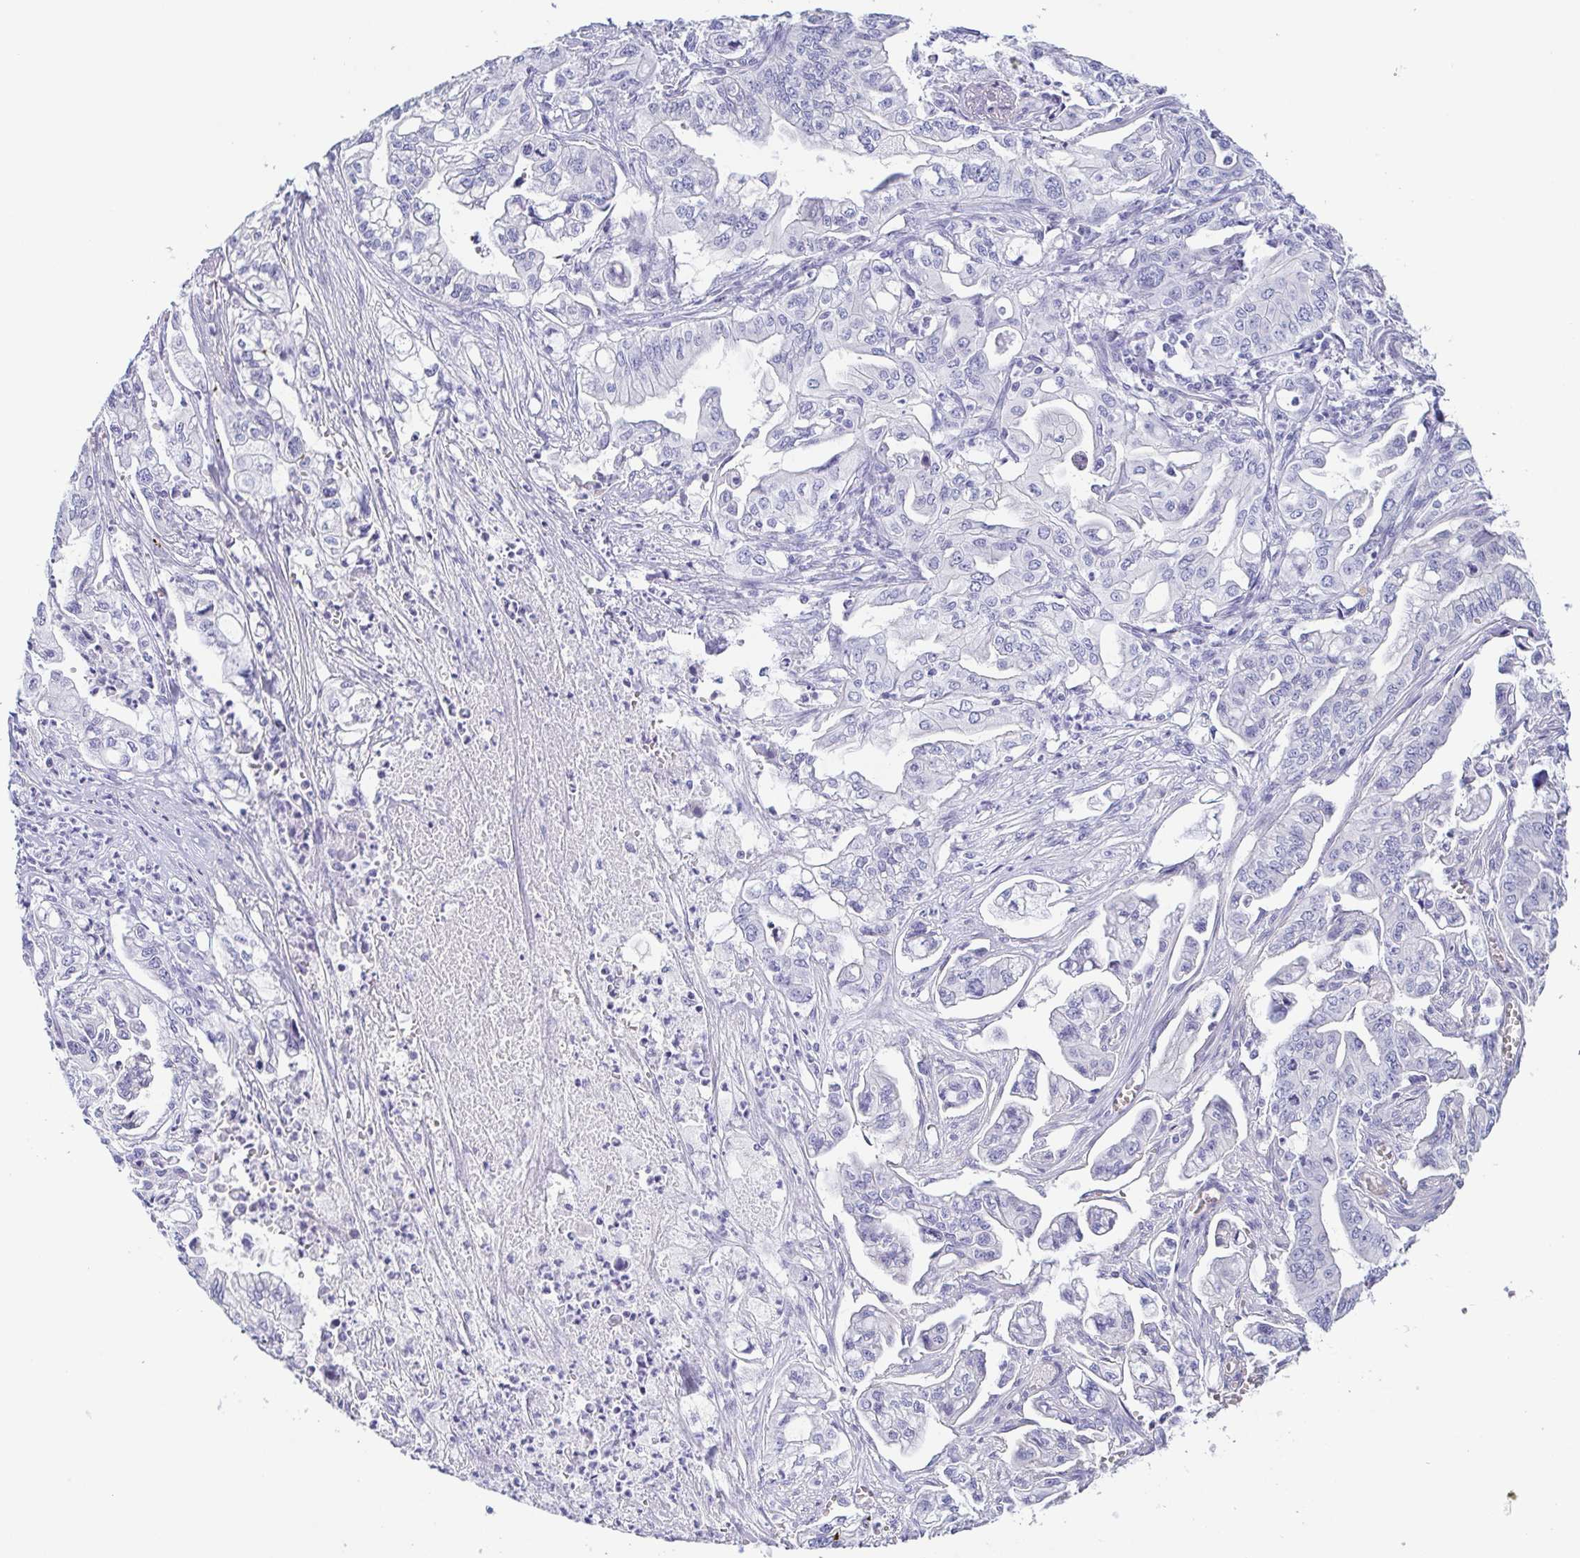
{"staining": {"intensity": "negative", "quantity": "none", "location": "none"}, "tissue": "pancreatic cancer", "cell_type": "Tumor cells", "image_type": "cancer", "snomed": [{"axis": "morphology", "description": "Adenocarcinoma, NOS"}, {"axis": "topography", "description": "Pancreas"}], "caption": "Protein analysis of adenocarcinoma (pancreatic) shows no significant staining in tumor cells.", "gene": "PRR4", "patient": {"sex": "male", "age": 68}}